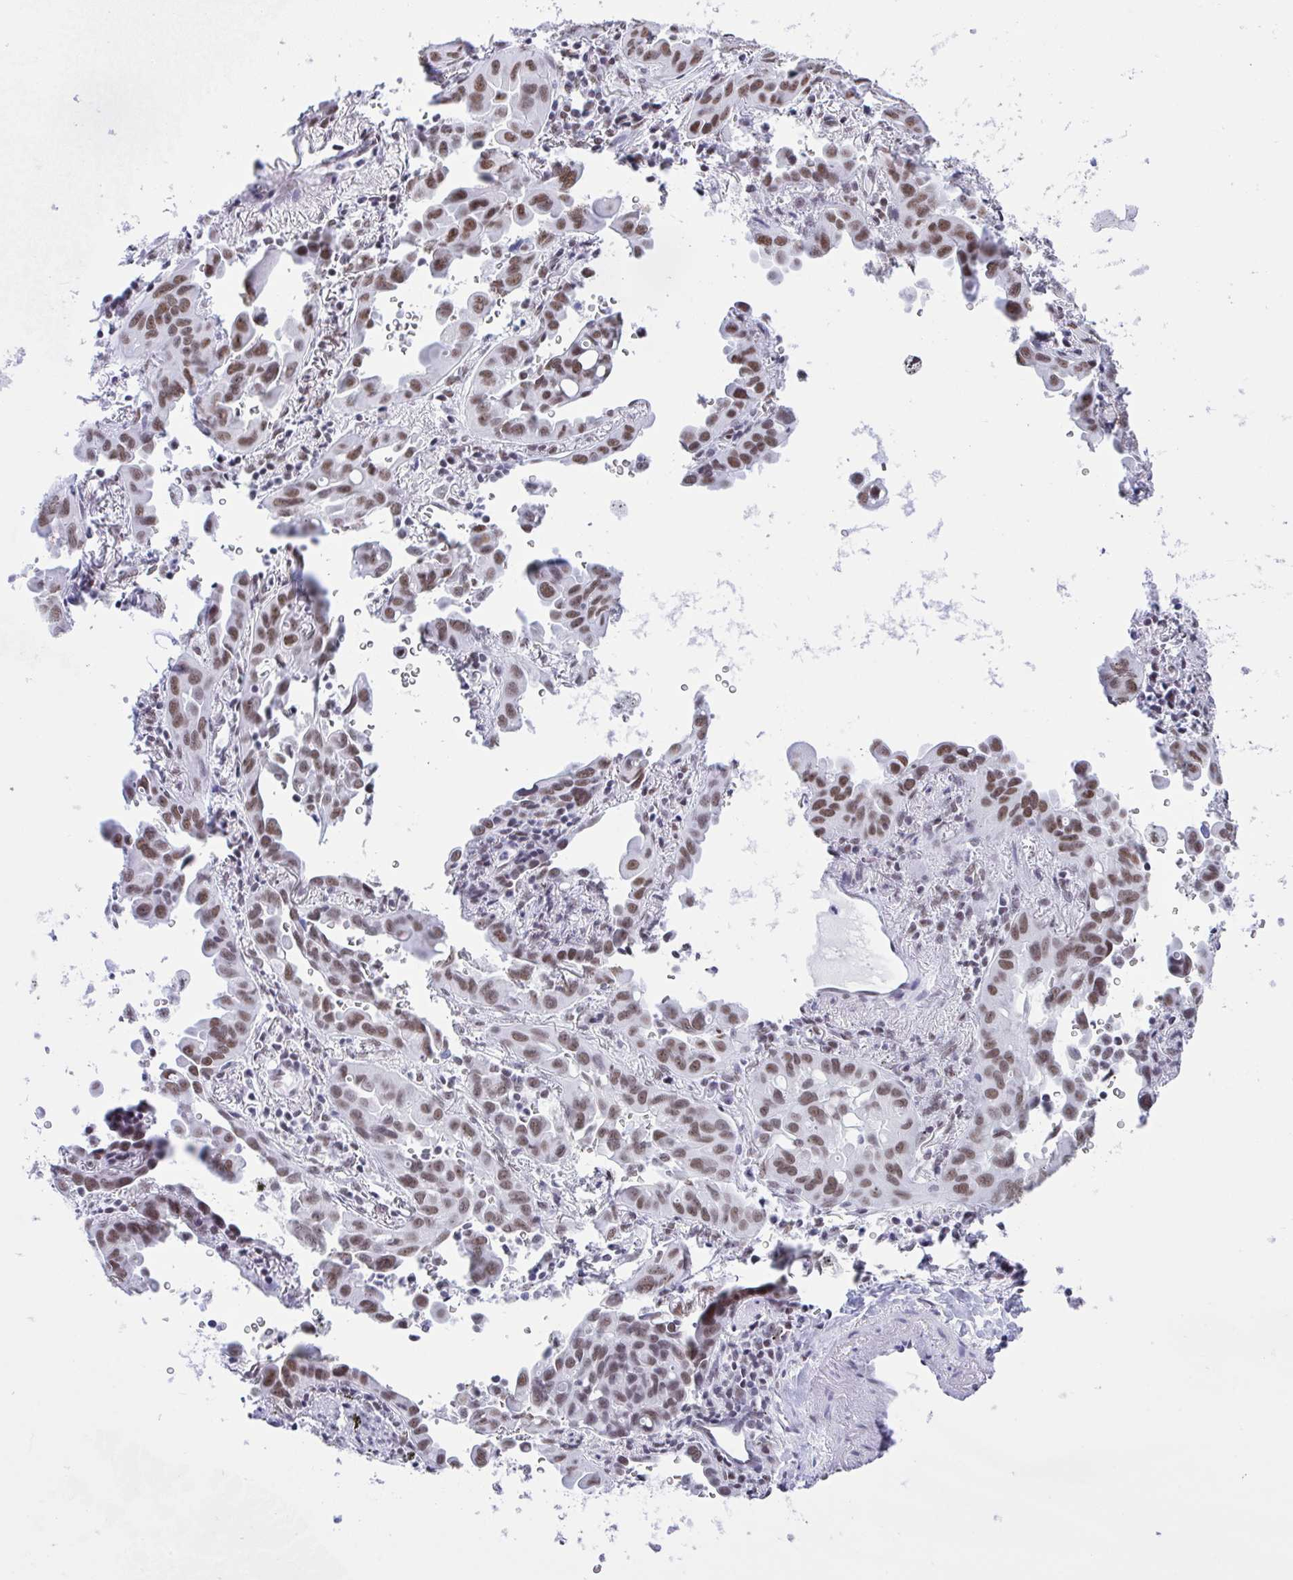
{"staining": {"intensity": "moderate", "quantity": ">75%", "location": "nuclear"}, "tissue": "lung cancer", "cell_type": "Tumor cells", "image_type": "cancer", "snomed": [{"axis": "morphology", "description": "Adenocarcinoma, NOS"}, {"axis": "topography", "description": "Lung"}], "caption": "Immunohistochemical staining of human lung cancer (adenocarcinoma) shows medium levels of moderate nuclear positivity in approximately >75% of tumor cells.", "gene": "DDX52", "patient": {"sex": "male", "age": 68}}